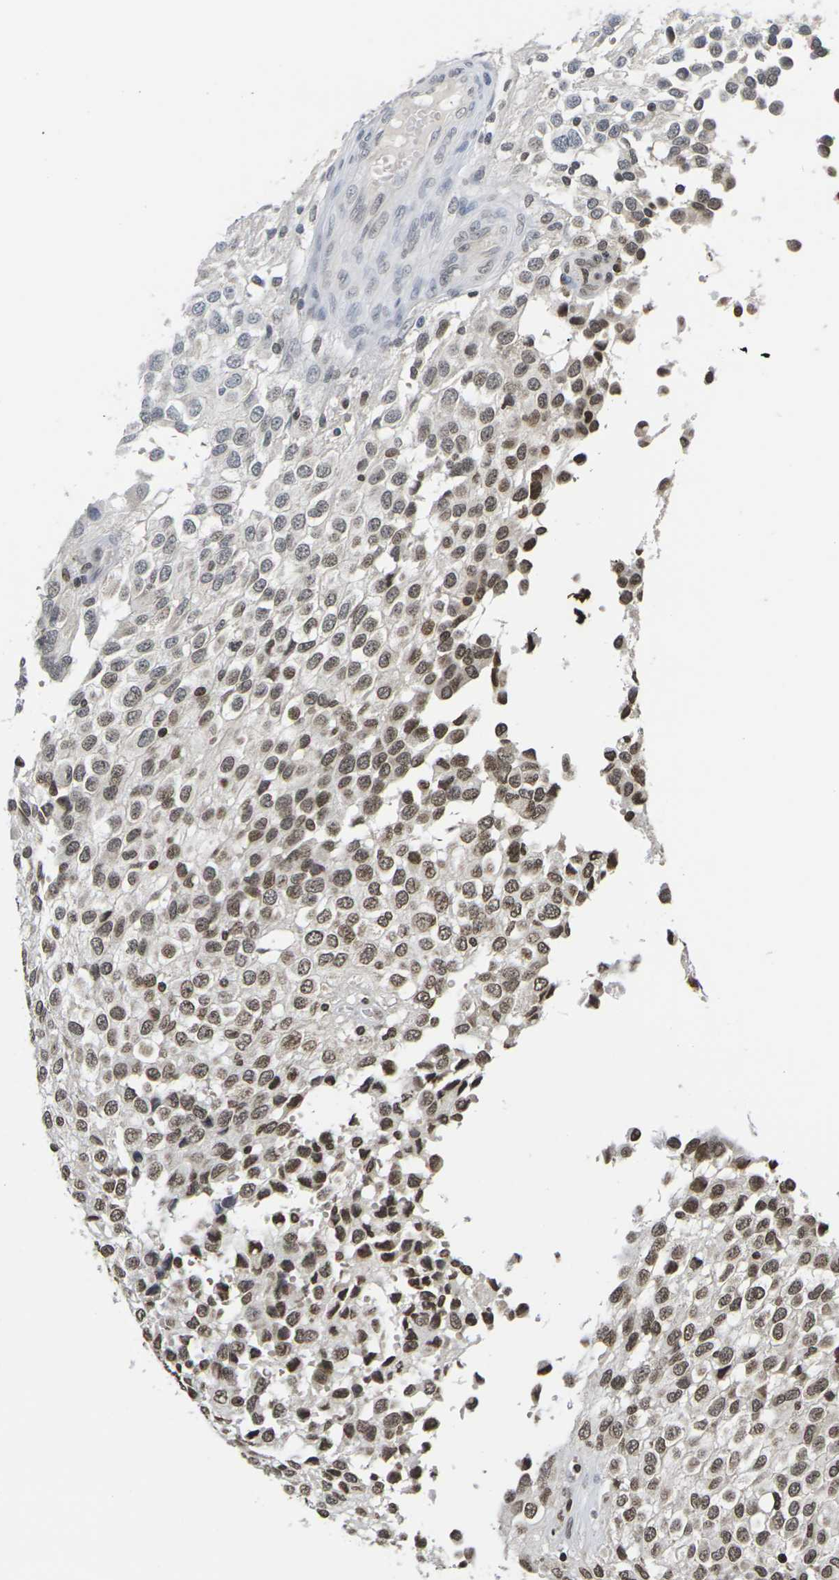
{"staining": {"intensity": "moderate", "quantity": ">75%", "location": "nuclear"}, "tissue": "glioma", "cell_type": "Tumor cells", "image_type": "cancer", "snomed": [{"axis": "morphology", "description": "Glioma, malignant, High grade"}, {"axis": "topography", "description": "Brain"}], "caption": "Immunohistochemistry (IHC) photomicrograph of human malignant high-grade glioma stained for a protein (brown), which shows medium levels of moderate nuclear positivity in approximately >75% of tumor cells.", "gene": "ETV5", "patient": {"sex": "male", "age": 32}}